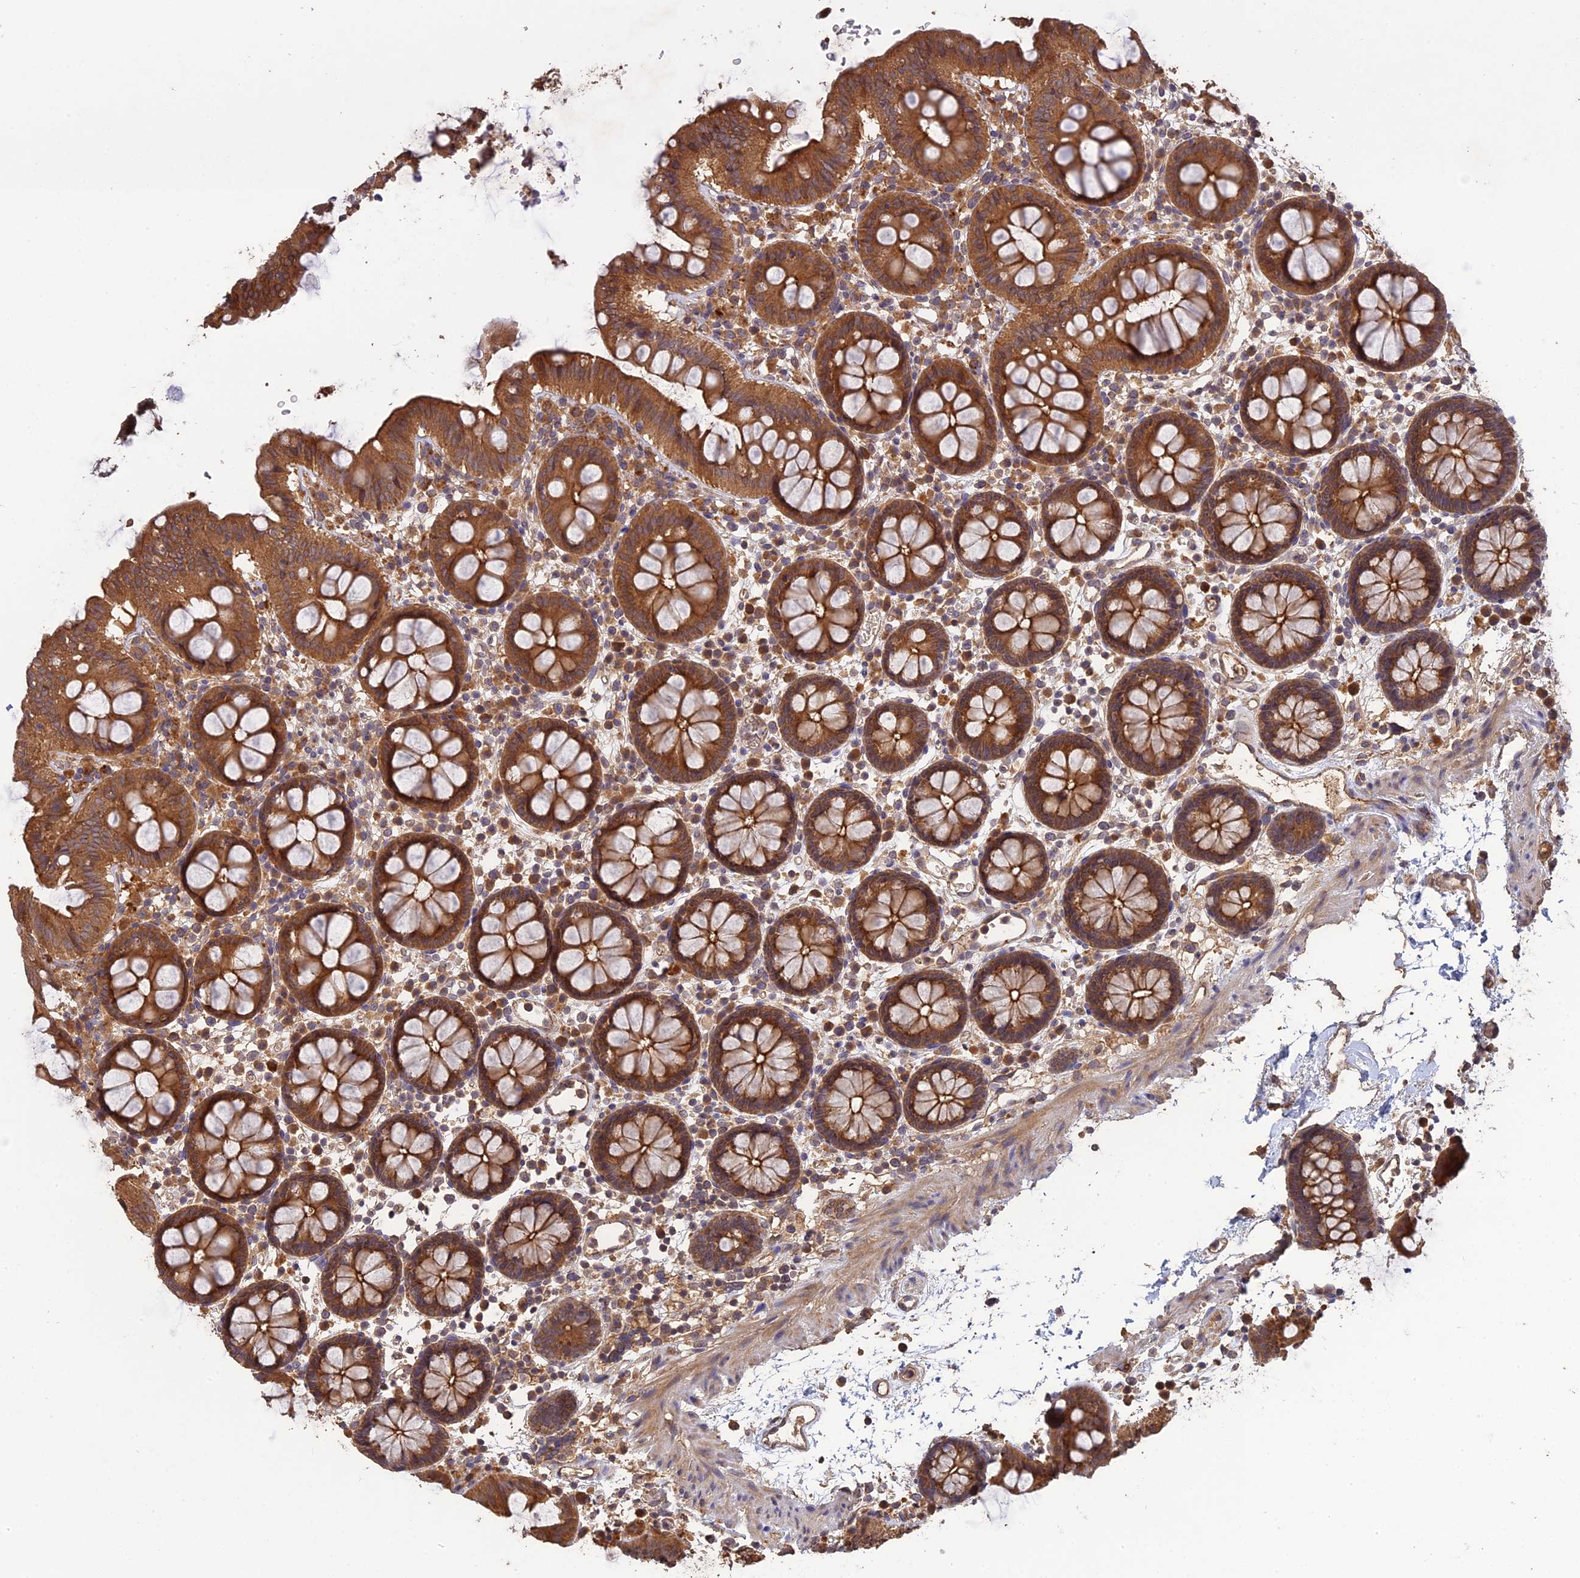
{"staining": {"intensity": "moderate", "quantity": ">75%", "location": "cytoplasmic/membranous"}, "tissue": "colon", "cell_type": "Endothelial cells", "image_type": "normal", "snomed": [{"axis": "morphology", "description": "Normal tissue, NOS"}, {"axis": "topography", "description": "Colon"}], "caption": "High-magnification brightfield microscopy of normal colon stained with DAB (3,3'-diaminobenzidine) (brown) and counterstained with hematoxylin (blue). endothelial cells exhibit moderate cytoplasmic/membranous staining is seen in about>75% of cells. The protein is stained brown, and the nuclei are stained in blue (DAB IHC with brightfield microscopy, high magnification).", "gene": "ARHGAP40", "patient": {"sex": "male", "age": 75}}